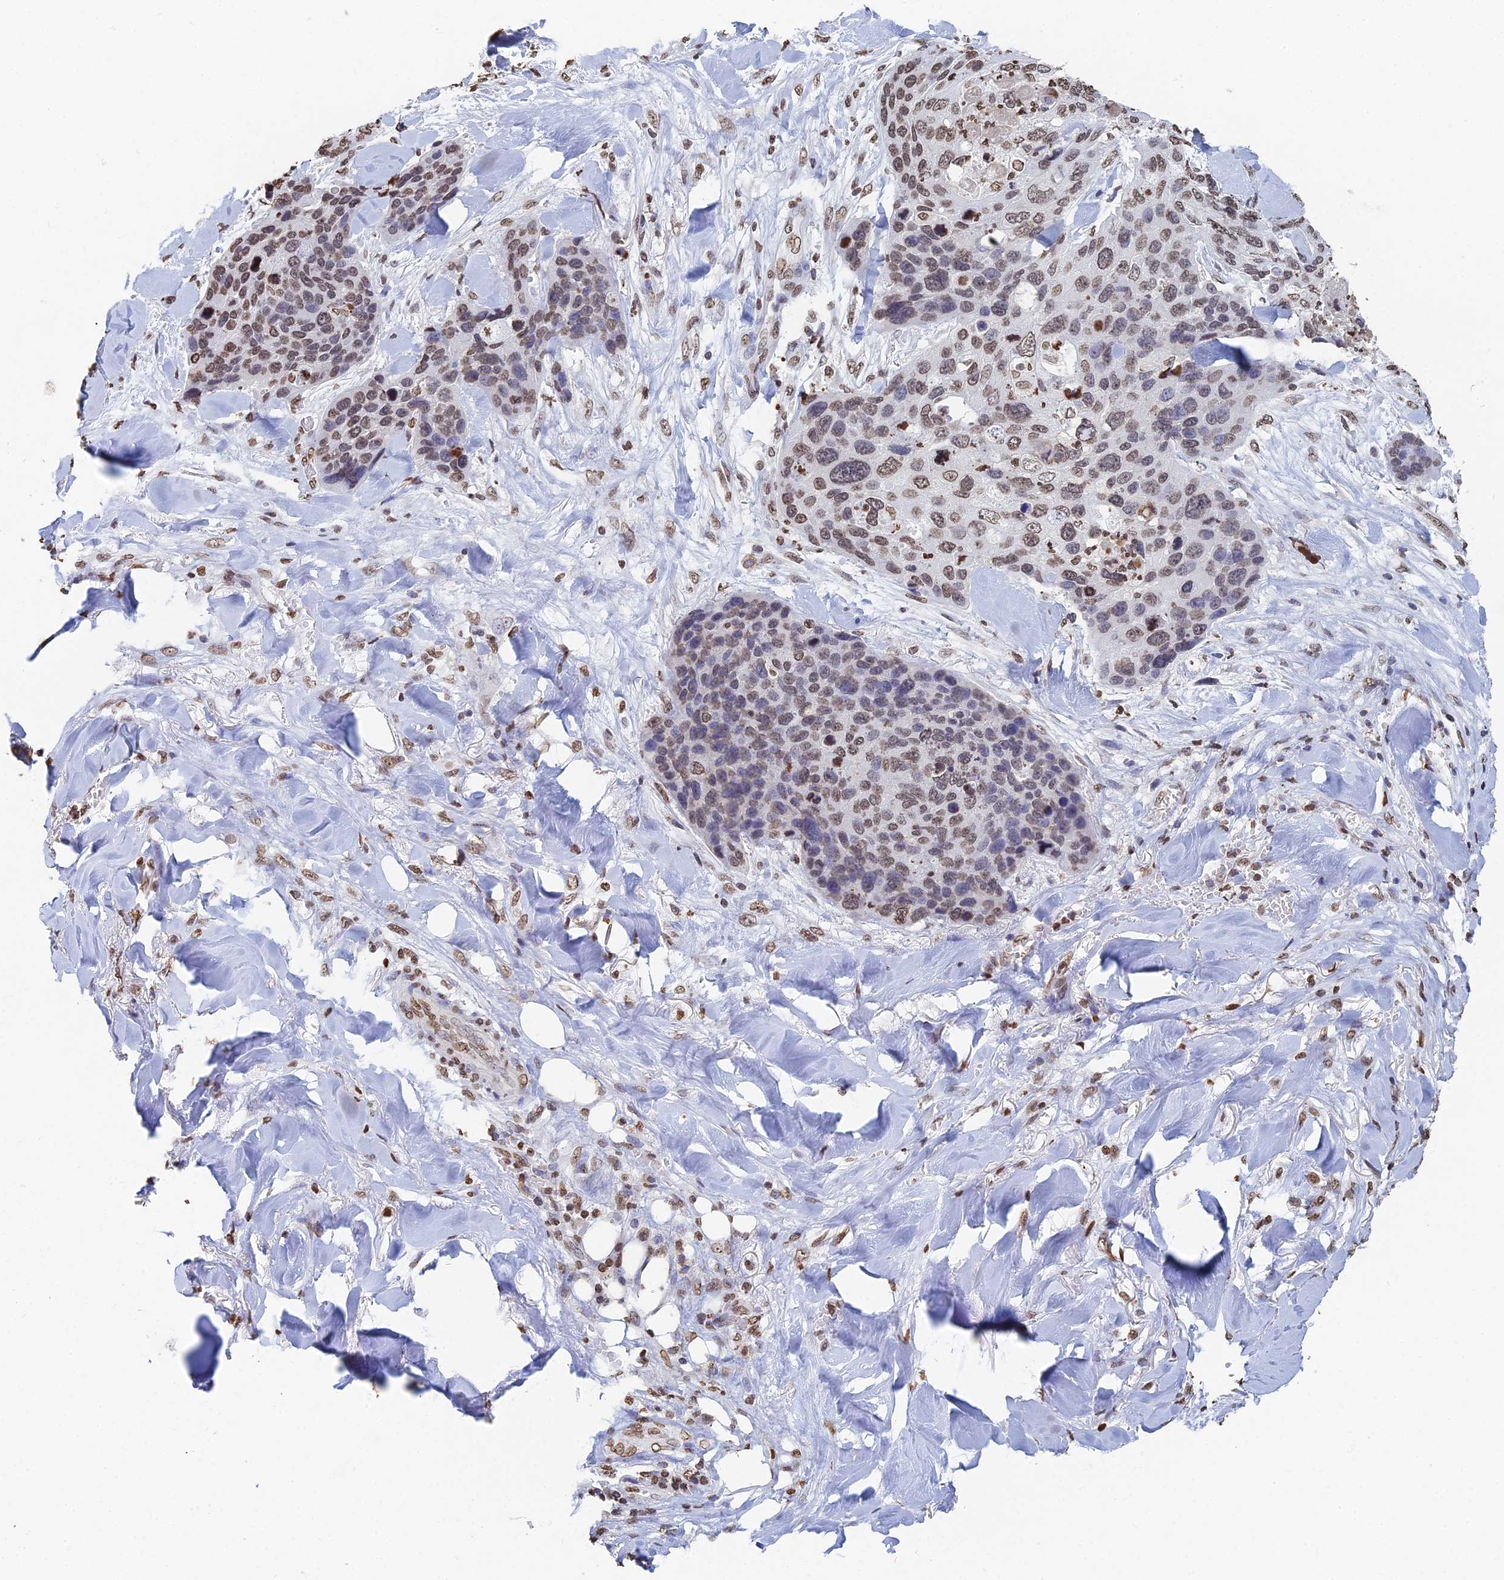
{"staining": {"intensity": "moderate", "quantity": "25%-75%", "location": "nuclear"}, "tissue": "skin cancer", "cell_type": "Tumor cells", "image_type": "cancer", "snomed": [{"axis": "morphology", "description": "Basal cell carcinoma"}, {"axis": "topography", "description": "Skin"}], "caption": "Tumor cells exhibit medium levels of moderate nuclear staining in approximately 25%-75% of cells in skin cancer. Nuclei are stained in blue.", "gene": "GBP3", "patient": {"sex": "female", "age": 74}}